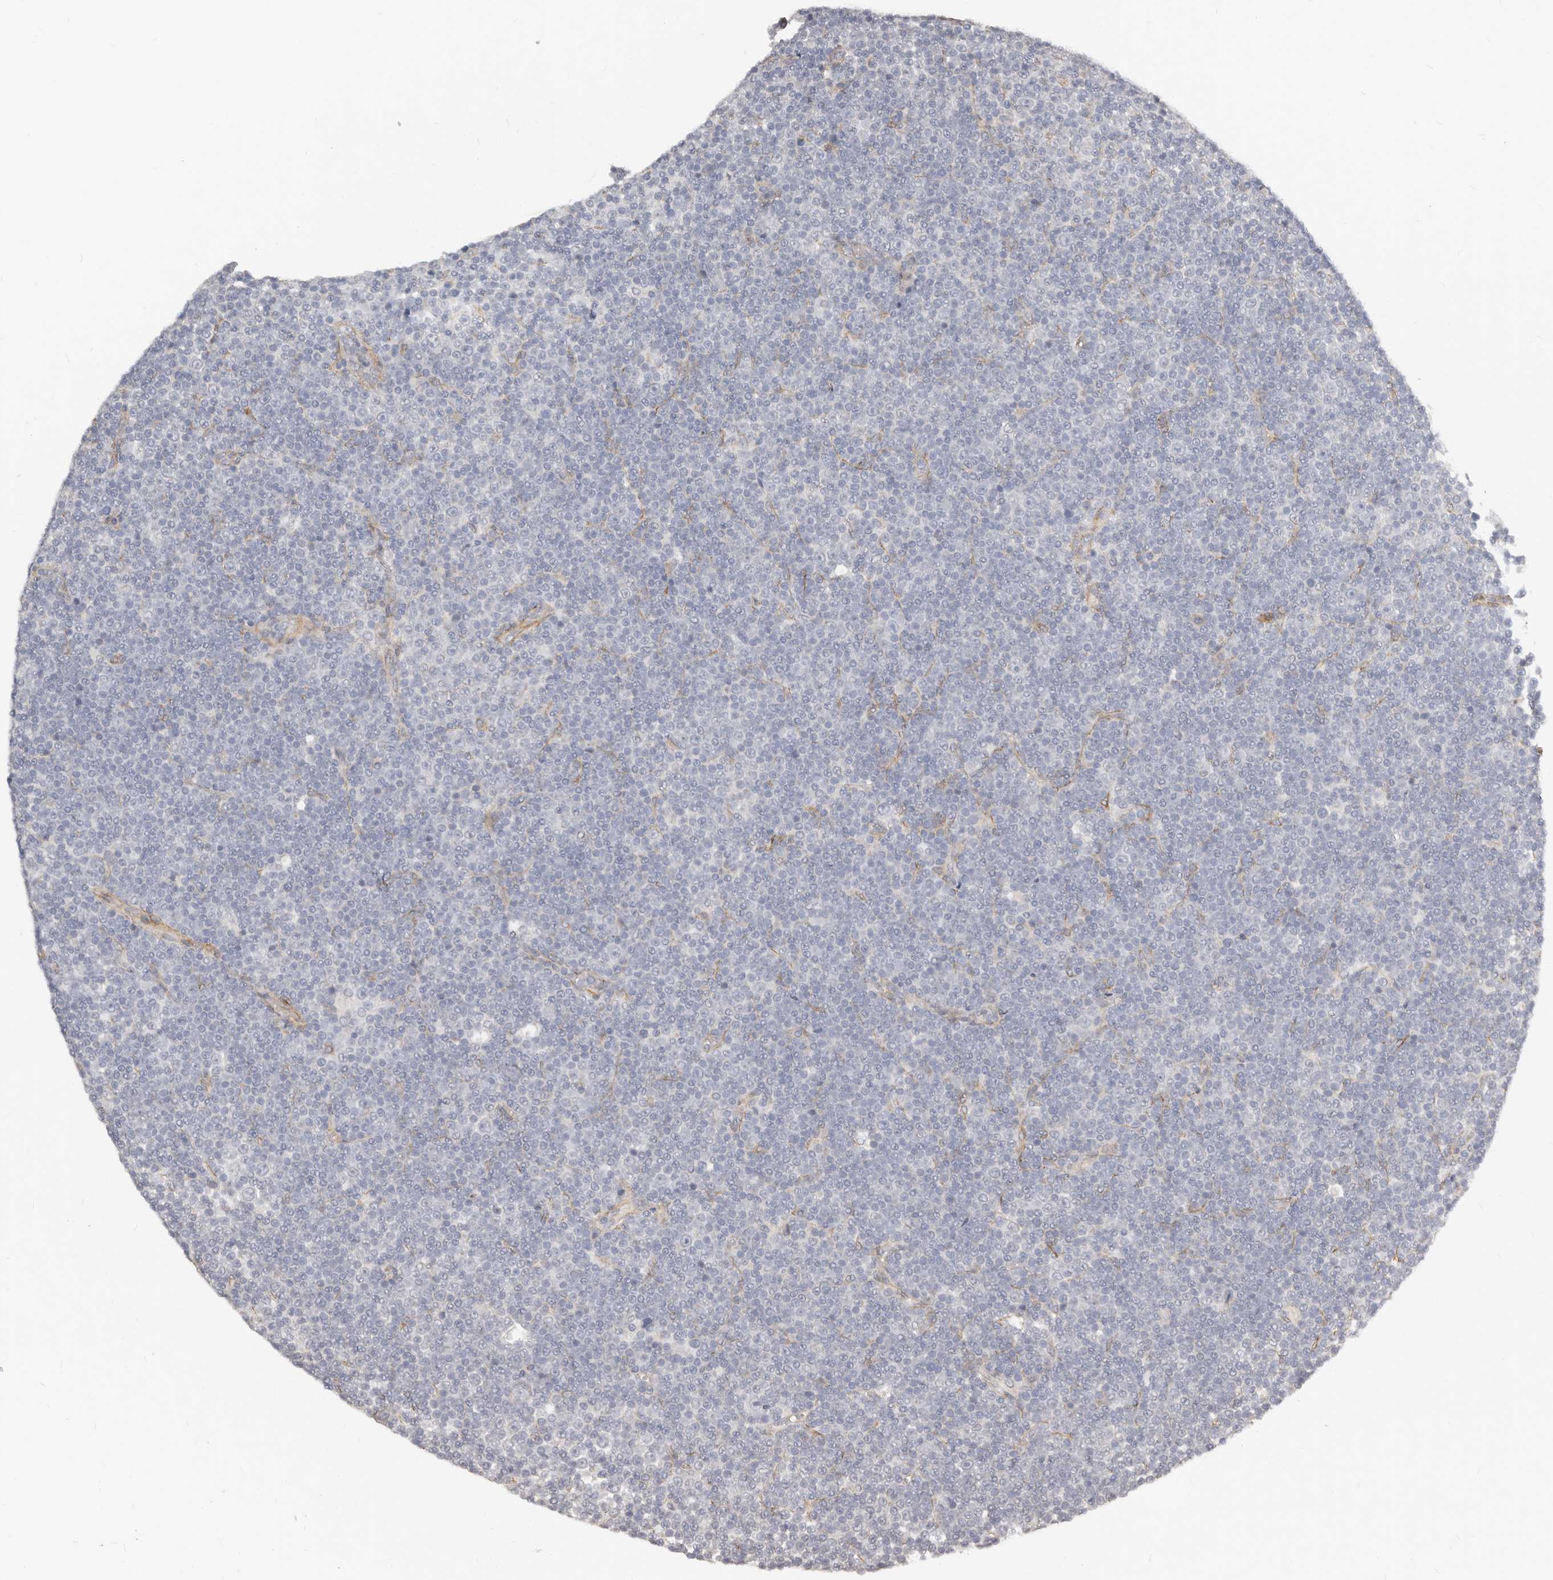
{"staining": {"intensity": "negative", "quantity": "none", "location": "none"}, "tissue": "lymphoma", "cell_type": "Tumor cells", "image_type": "cancer", "snomed": [{"axis": "morphology", "description": "Malignant lymphoma, non-Hodgkin's type, Low grade"}, {"axis": "topography", "description": "Lymph node"}], "caption": "High magnification brightfield microscopy of lymphoma stained with DAB (3,3'-diaminobenzidine) (brown) and counterstained with hematoxylin (blue): tumor cells show no significant positivity.", "gene": "RABAC1", "patient": {"sex": "female", "age": 67}}